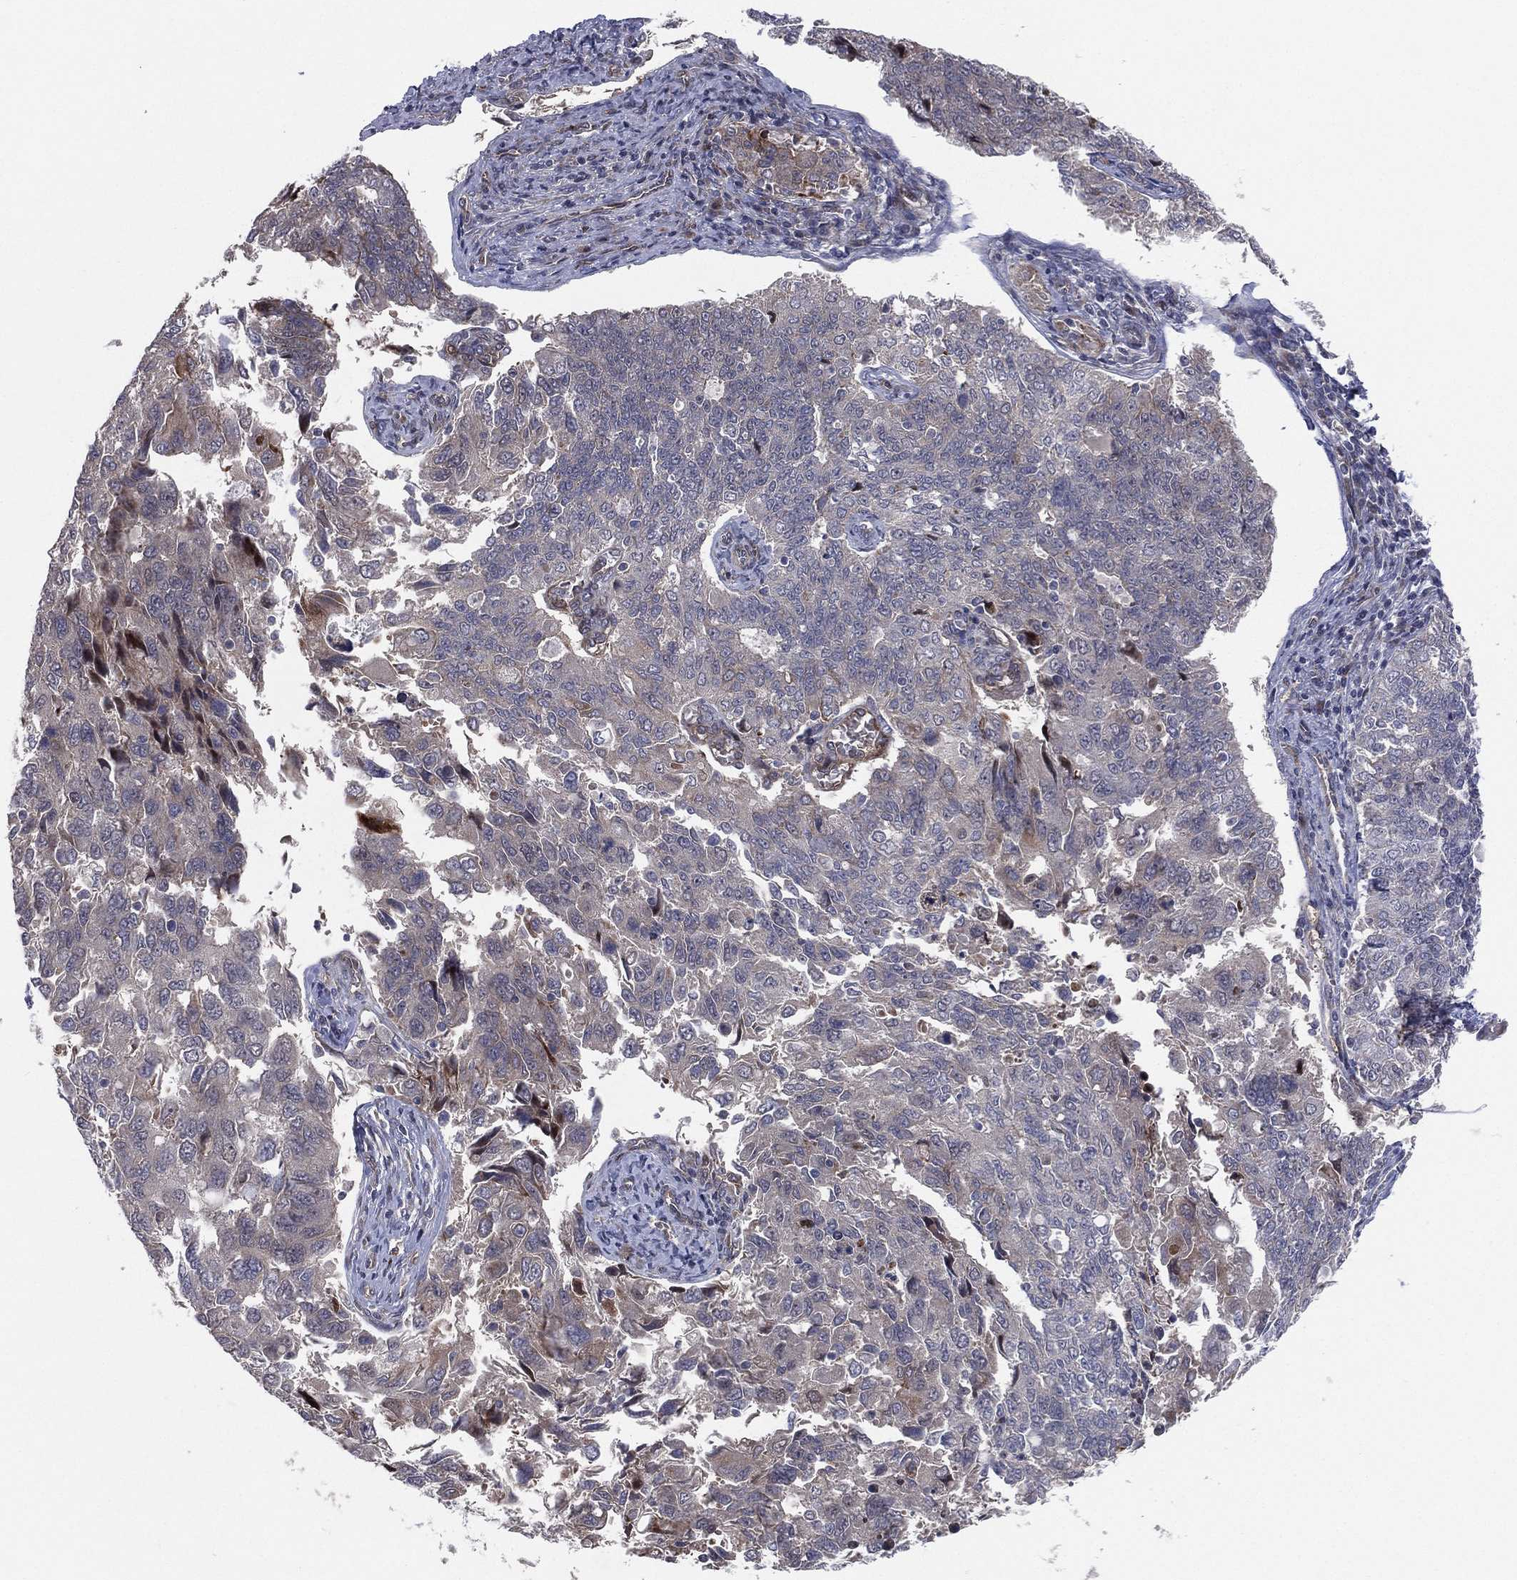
{"staining": {"intensity": "weak", "quantity": "<25%", "location": "cytoplasmic/membranous"}, "tissue": "endometrial cancer", "cell_type": "Tumor cells", "image_type": "cancer", "snomed": [{"axis": "morphology", "description": "Adenocarcinoma, NOS"}, {"axis": "topography", "description": "Endometrium"}], "caption": "A micrograph of endometrial cancer (adenocarcinoma) stained for a protein shows no brown staining in tumor cells.", "gene": "UTP14A", "patient": {"sex": "female", "age": 43}}